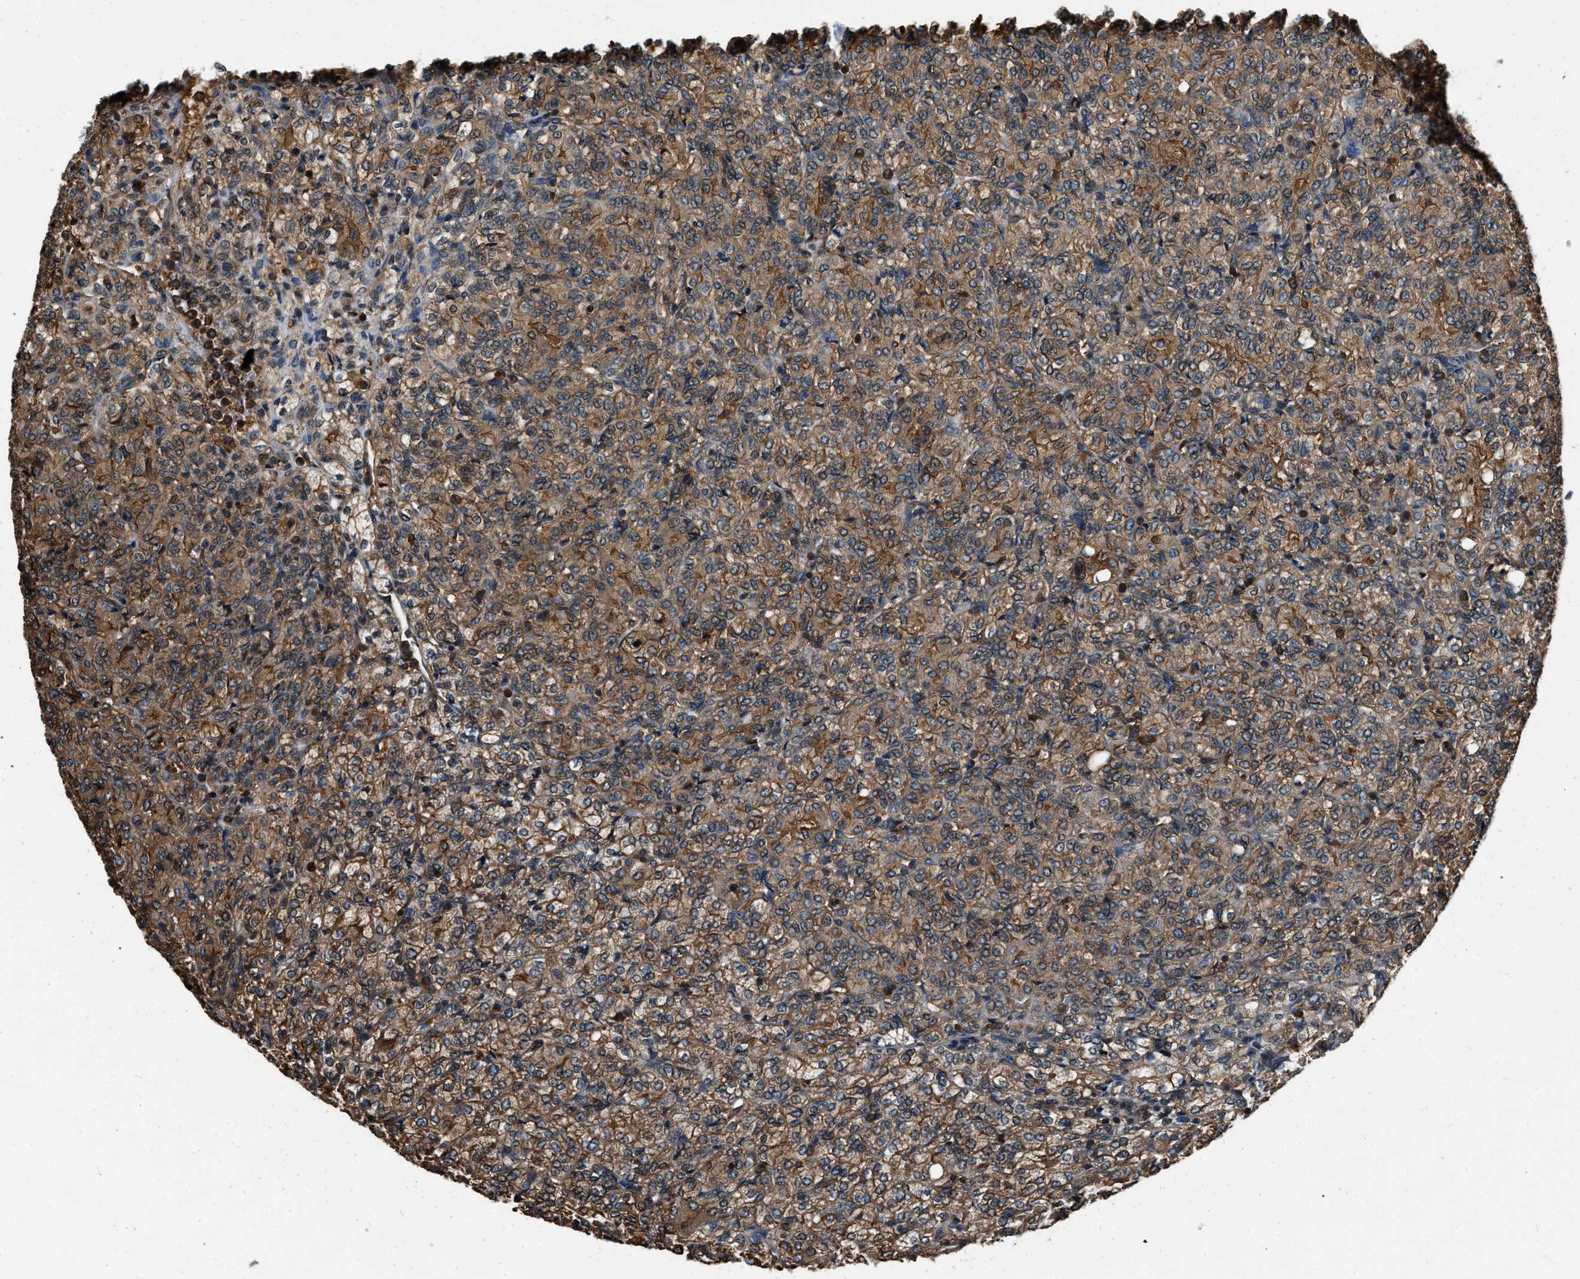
{"staining": {"intensity": "moderate", "quantity": ">75%", "location": "cytoplasmic/membranous"}, "tissue": "renal cancer", "cell_type": "Tumor cells", "image_type": "cancer", "snomed": [{"axis": "morphology", "description": "Adenocarcinoma, NOS"}, {"axis": "topography", "description": "Kidney"}], "caption": "A medium amount of moderate cytoplasmic/membranous positivity is present in approximately >75% of tumor cells in renal cancer (adenocarcinoma) tissue. The protein of interest is shown in brown color, while the nuclei are stained blue.", "gene": "YARS1", "patient": {"sex": "male", "age": 77}}